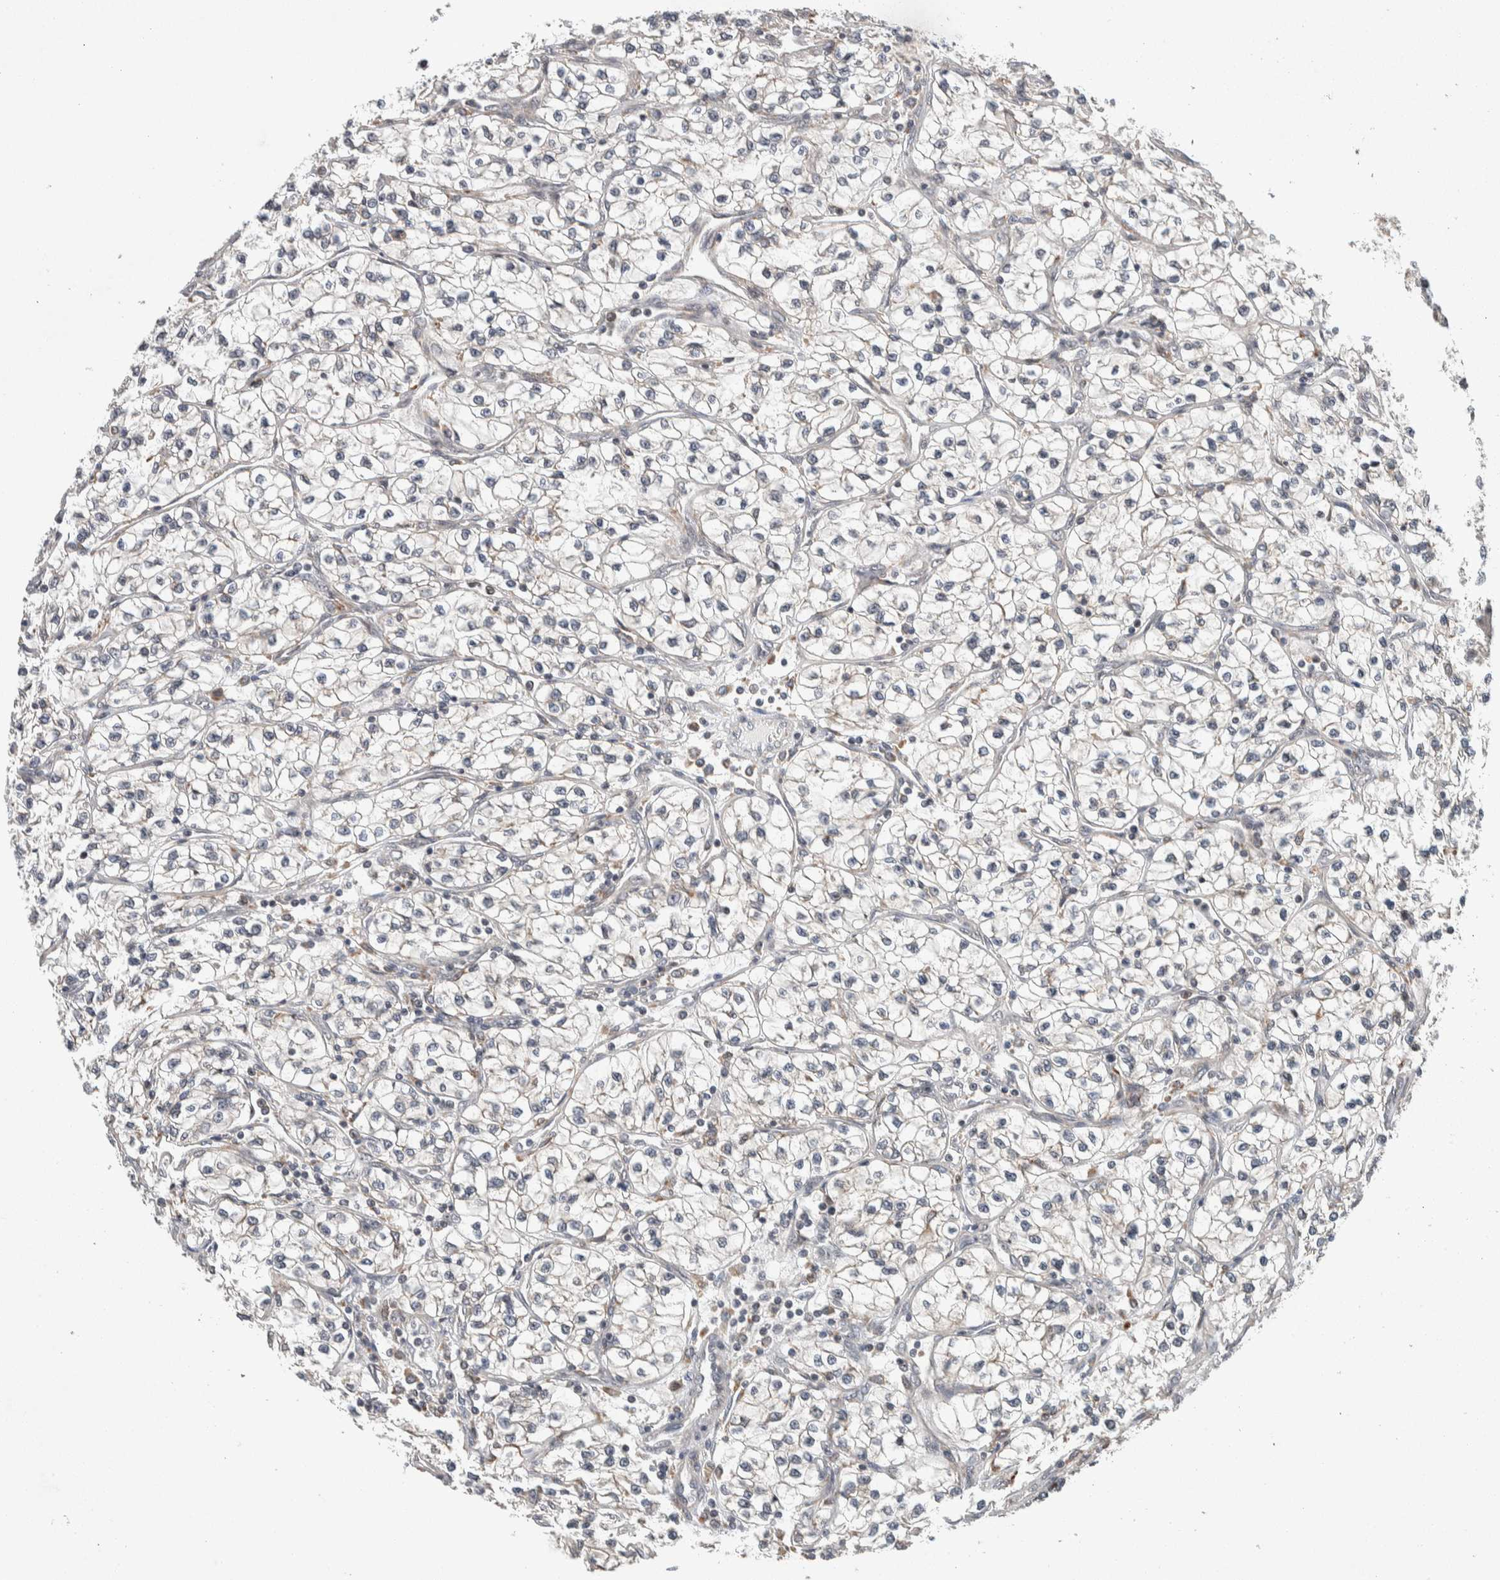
{"staining": {"intensity": "negative", "quantity": "none", "location": "none"}, "tissue": "renal cancer", "cell_type": "Tumor cells", "image_type": "cancer", "snomed": [{"axis": "morphology", "description": "Adenocarcinoma, NOS"}, {"axis": "topography", "description": "Kidney"}], "caption": "Tumor cells show no significant protein staining in renal cancer (adenocarcinoma).", "gene": "KCNK1", "patient": {"sex": "female", "age": 57}}